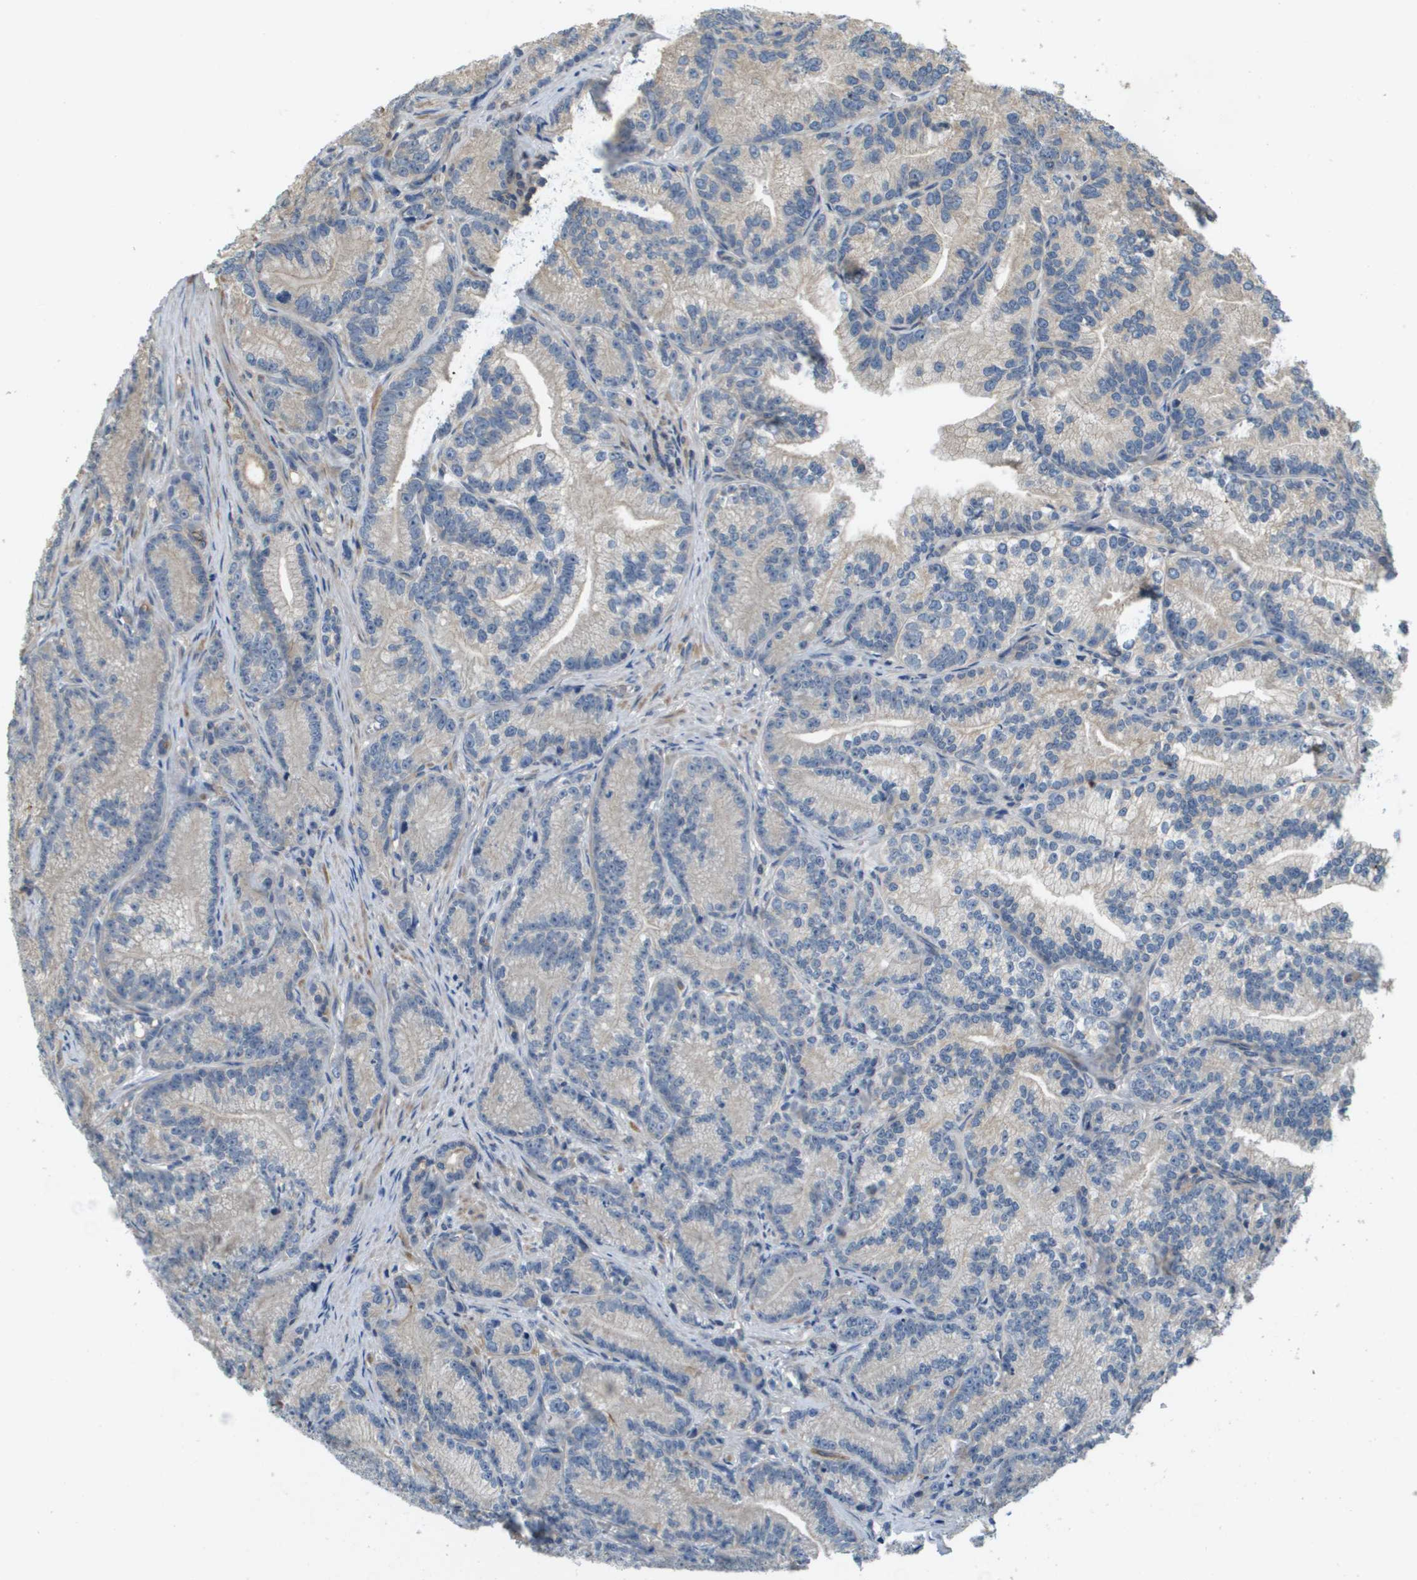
{"staining": {"intensity": "negative", "quantity": "none", "location": "none"}, "tissue": "prostate cancer", "cell_type": "Tumor cells", "image_type": "cancer", "snomed": [{"axis": "morphology", "description": "Adenocarcinoma, Low grade"}, {"axis": "topography", "description": "Prostate"}], "caption": "The photomicrograph exhibits no staining of tumor cells in prostate cancer (low-grade adenocarcinoma).", "gene": "KRT23", "patient": {"sex": "male", "age": 89}}